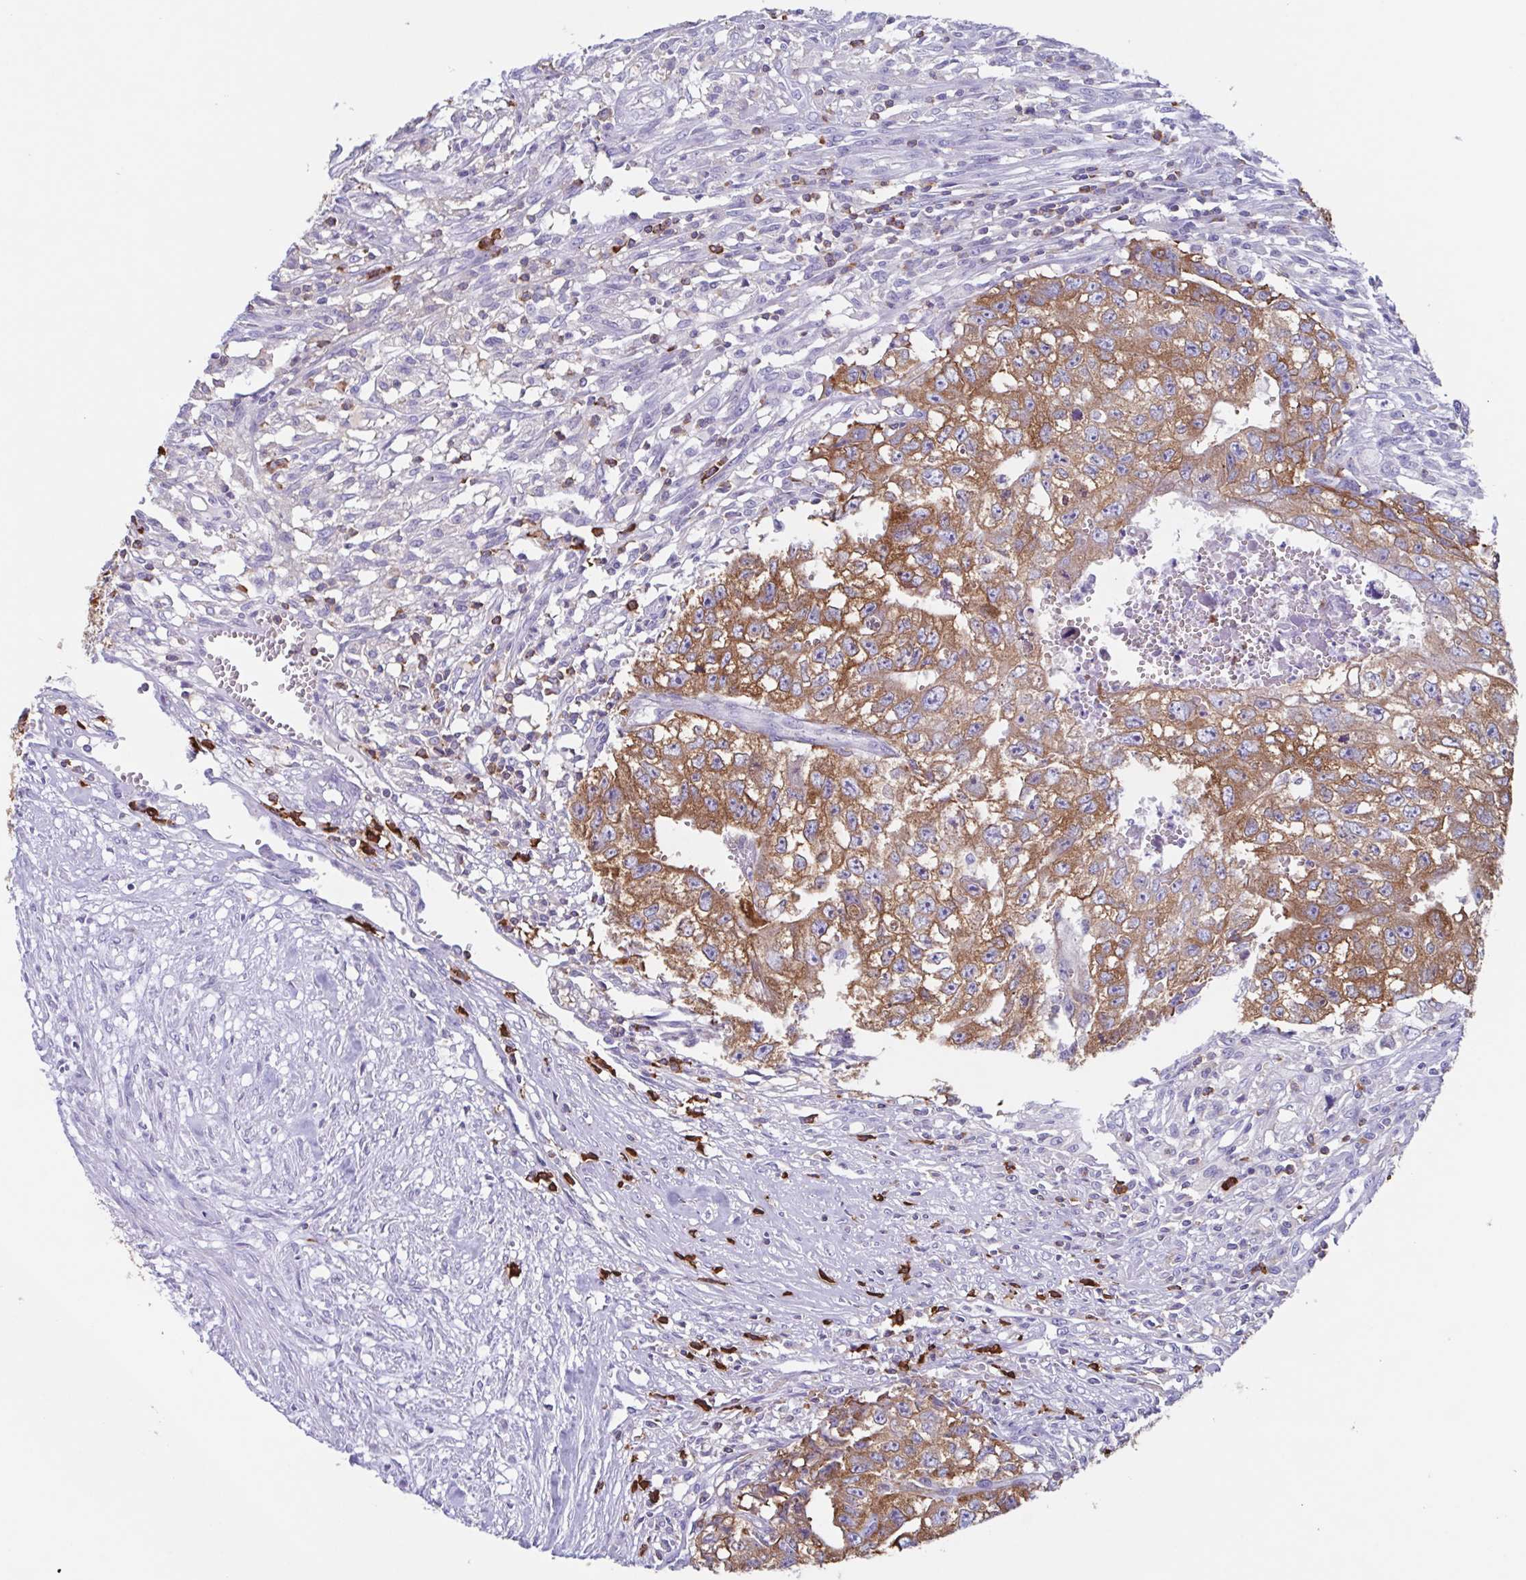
{"staining": {"intensity": "moderate", "quantity": ">75%", "location": "cytoplasmic/membranous"}, "tissue": "testis cancer", "cell_type": "Tumor cells", "image_type": "cancer", "snomed": [{"axis": "morphology", "description": "Carcinoma, Embryonal, NOS"}, {"axis": "morphology", "description": "Teratoma, malignant, NOS"}, {"axis": "topography", "description": "Testis"}], "caption": "Human testis cancer (teratoma (malignant)) stained with a brown dye displays moderate cytoplasmic/membranous positive staining in approximately >75% of tumor cells.", "gene": "TPD52", "patient": {"sex": "male", "age": 24}}